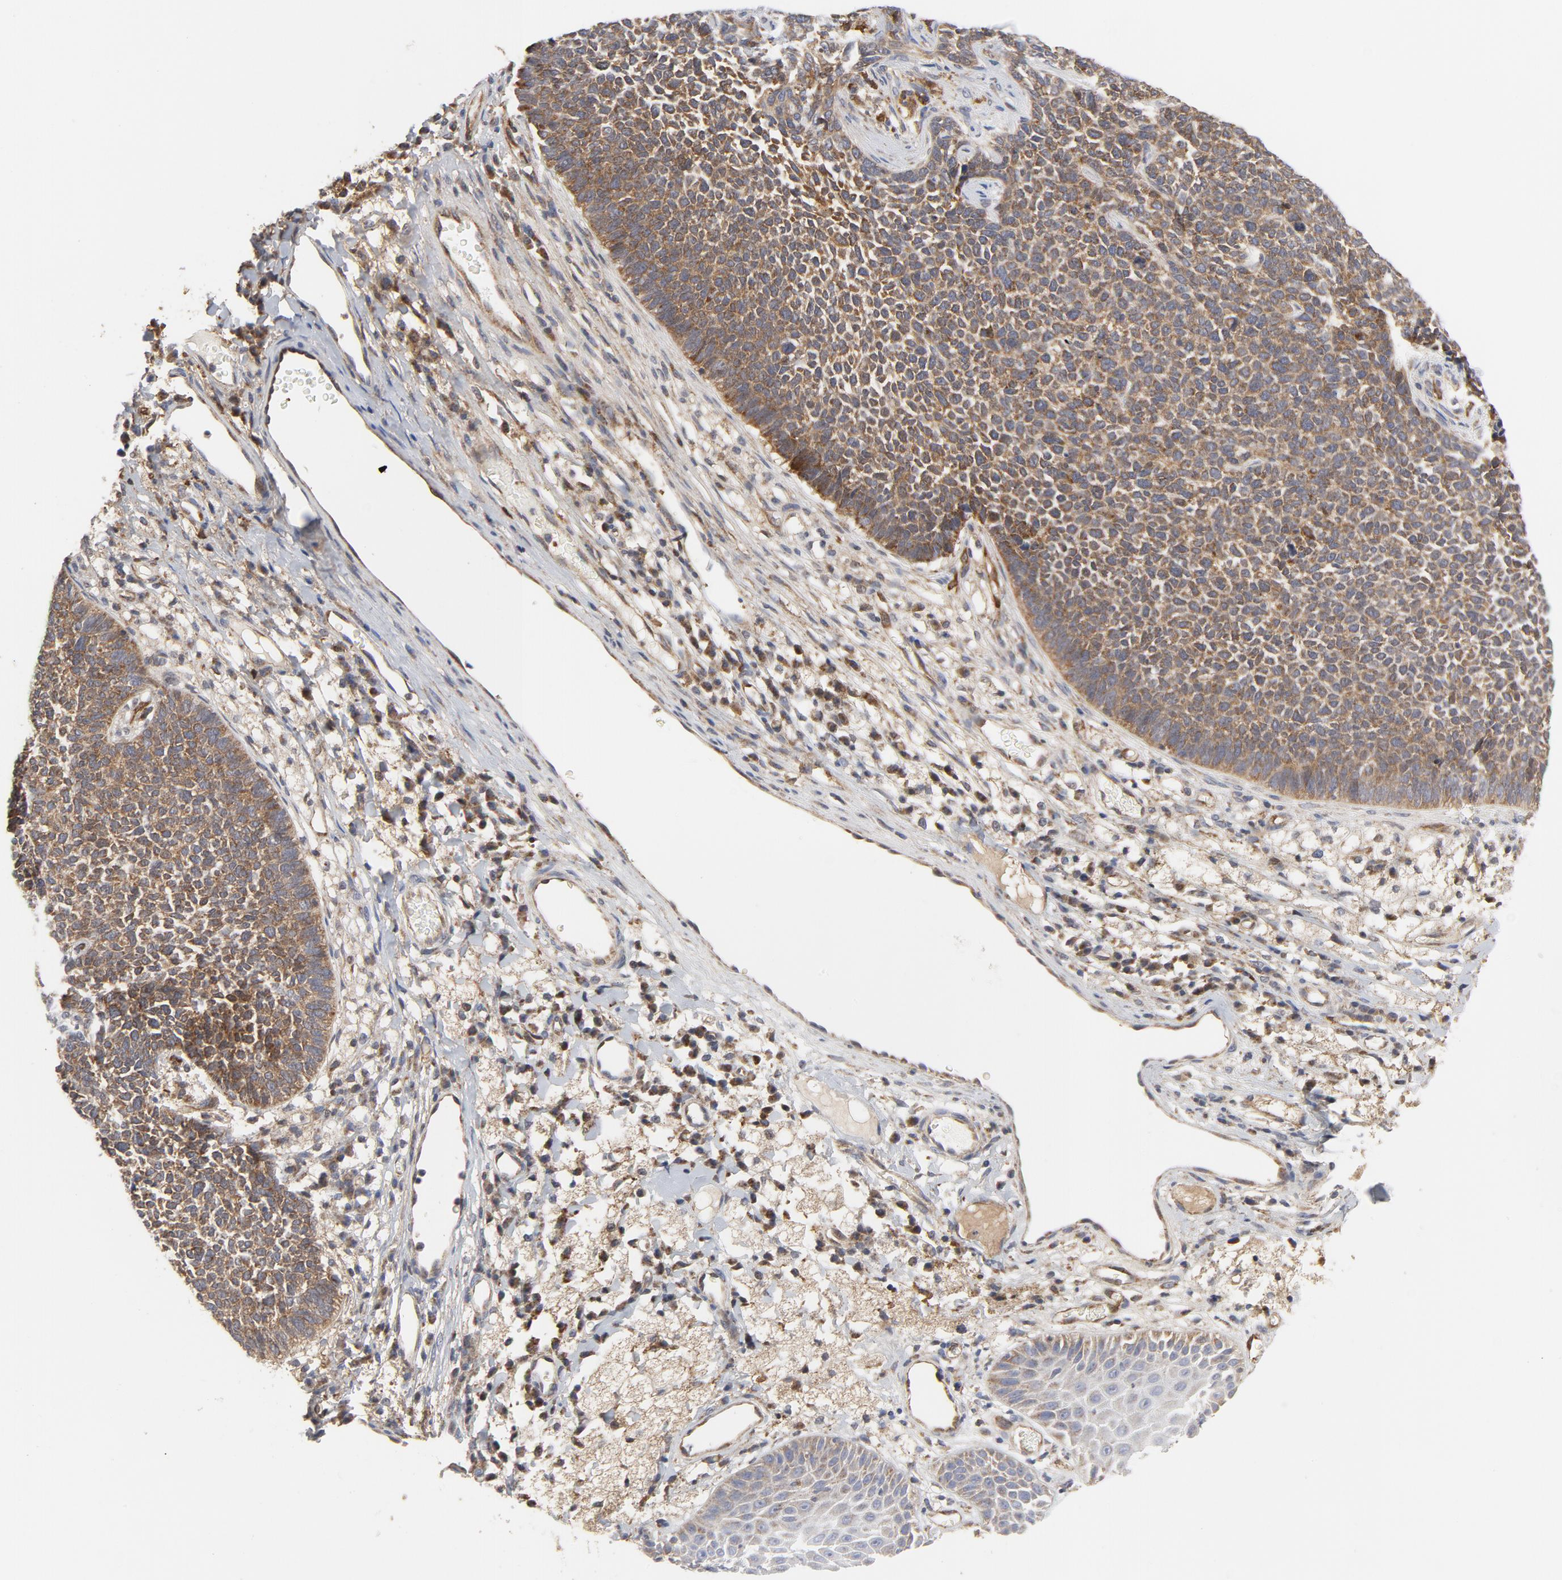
{"staining": {"intensity": "moderate", "quantity": ">75%", "location": "cytoplasmic/membranous"}, "tissue": "skin cancer", "cell_type": "Tumor cells", "image_type": "cancer", "snomed": [{"axis": "morphology", "description": "Basal cell carcinoma"}, {"axis": "topography", "description": "Skin"}], "caption": "A high-resolution photomicrograph shows IHC staining of skin basal cell carcinoma, which shows moderate cytoplasmic/membranous expression in about >75% of tumor cells.", "gene": "RAPGEF4", "patient": {"sex": "female", "age": 84}}